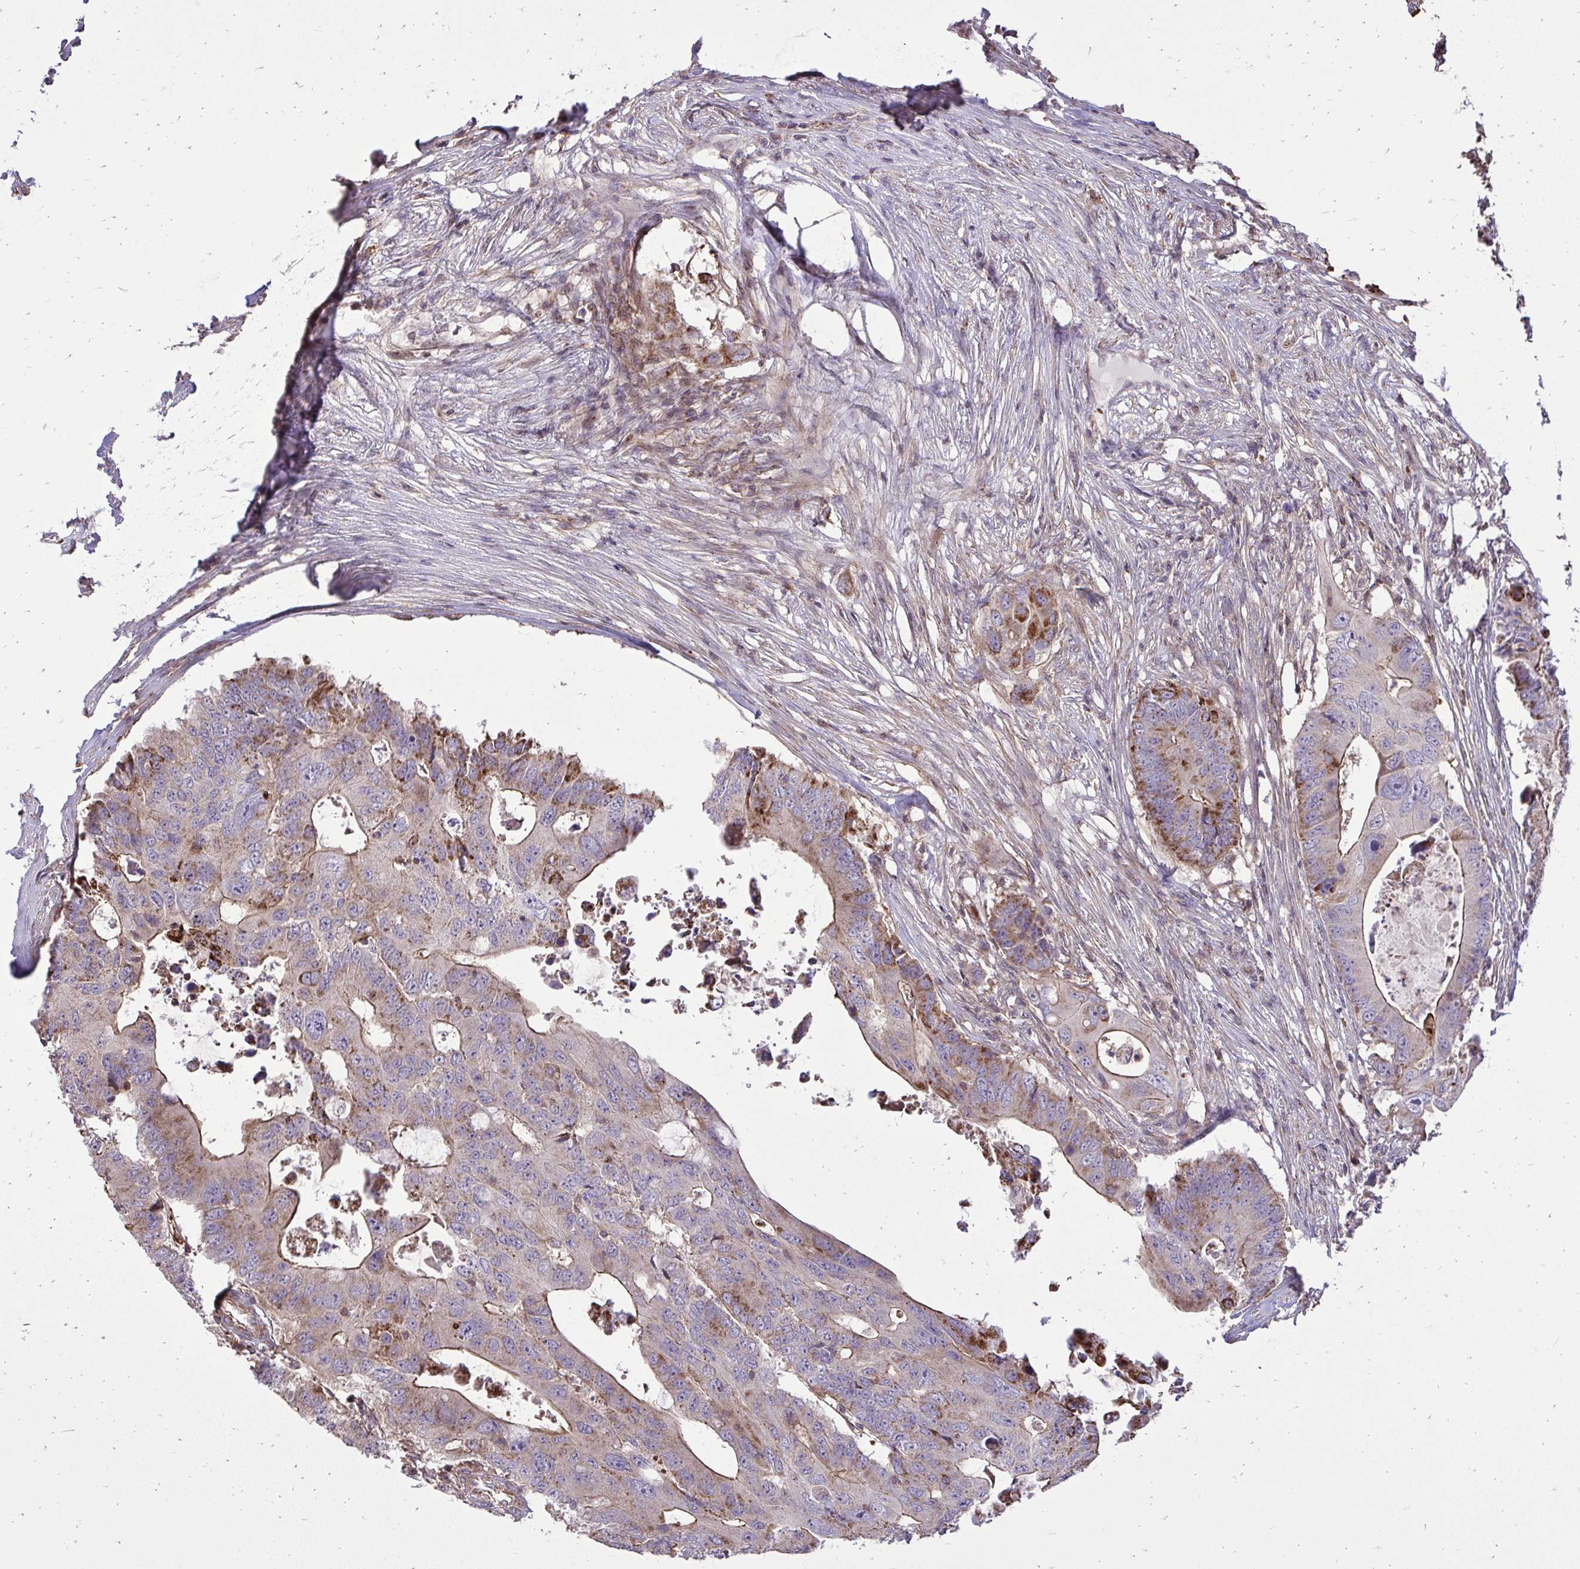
{"staining": {"intensity": "moderate", "quantity": "25%-75%", "location": "cytoplasmic/membranous"}, "tissue": "colorectal cancer", "cell_type": "Tumor cells", "image_type": "cancer", "snomed": [{"axis": "morphology", "description": "Adenocarcinoma, NOS"}, {"axis": "topography", "description": "Colon"}], "caption": "Immunohistochemical staining of human adenocarcinoma (colorectal) displays medium levels of moderate cytoplasmic/membranous positivity in approximately 25%-75% of tumor cells.", "gene": "SLC7A5", "patient": {"sex": "male", "age": 71}}